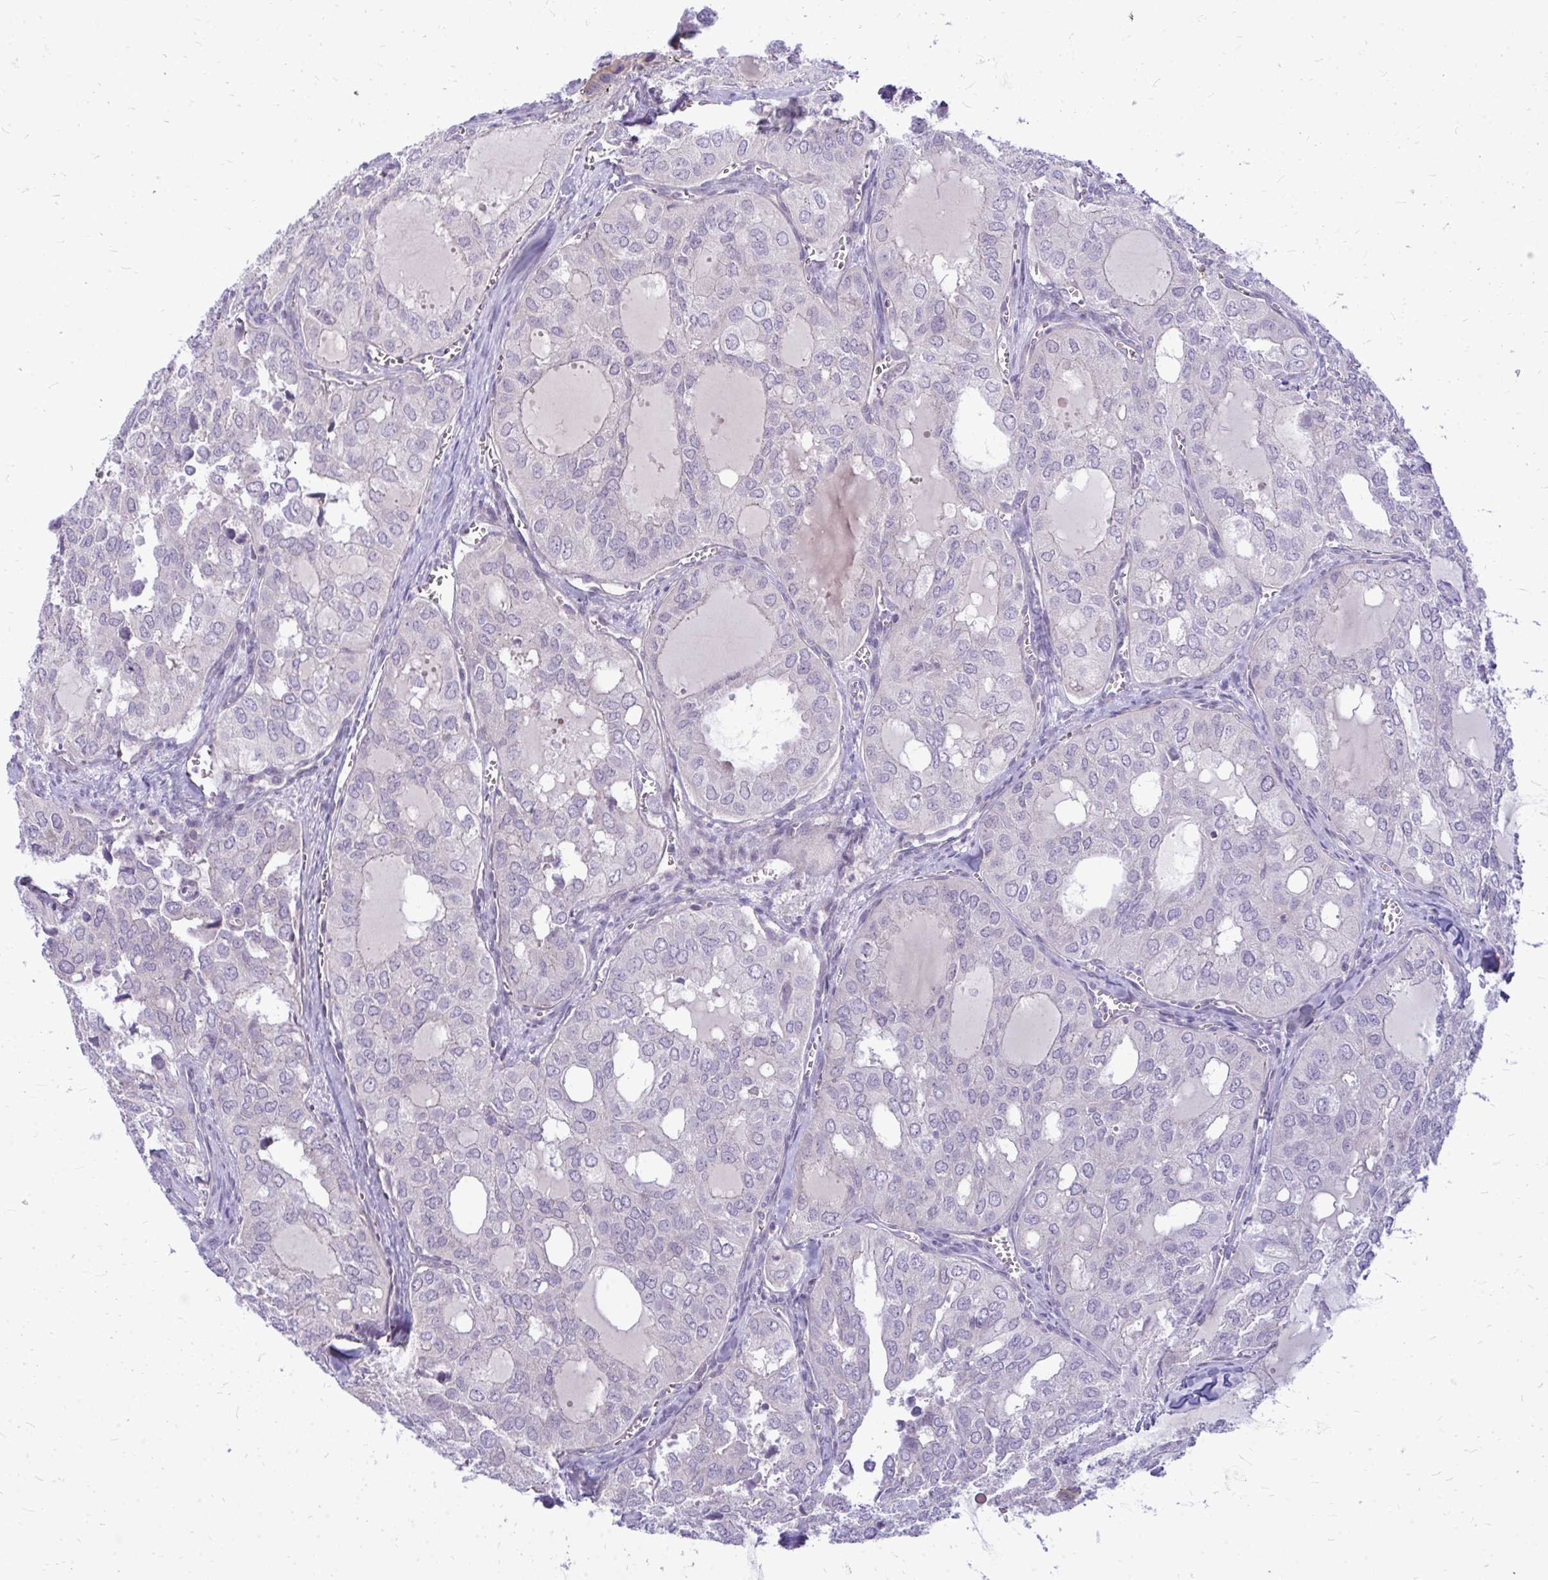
{"staining": {"intensity": "negative", "quantity": "none", "location": "none"}, "tissue": "thyroid cancer", "cell_type": "Tumor cells", "image_type": "cancer", "snomed": [{"axis": "morphology", "description": "Follicular adenoma carcinoma, NOS"}, {"axis": "topography", "description": "Thyroid gland"}], "caption": "A high-resolution photomicrograph shows immunohistochemistry staining of thyroid cancer (follicular adenoma carcinoma), which demonstrates no significant positivity in tumor cells. (Brightfield microscopy of DAB (3,3'-diaminobenzidine) immunohistochemistry (IHC) at high magnification).", "gene": "ZSCAN25", "patient": {"sex": "male", "age": 75}}